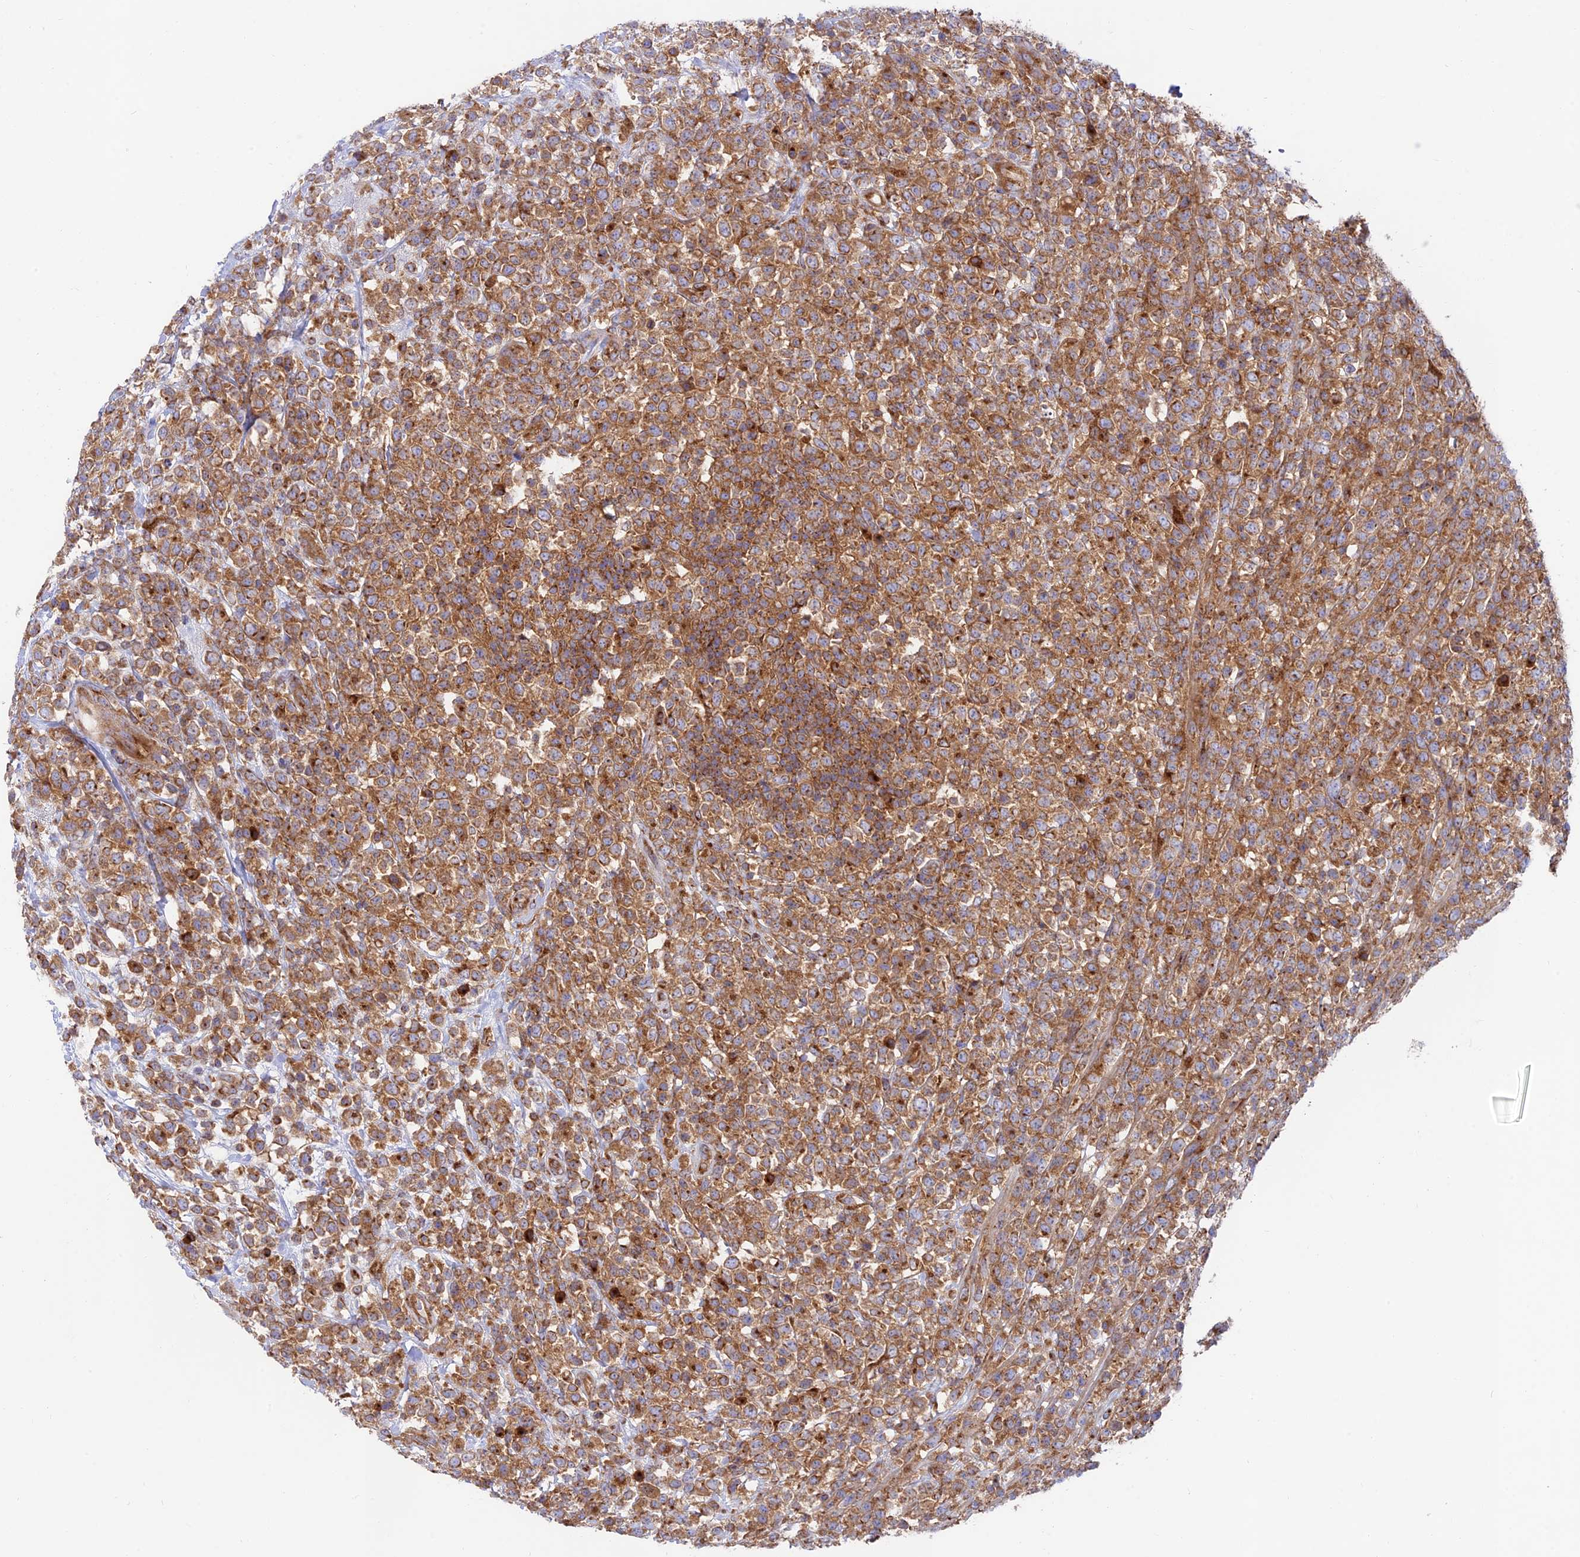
{"staining": {"intensity": "moderate", "quantity": ">75%", "location": "cytoplasmic/membranous"}, "tissue": "lymphoma", "cell_type": "Tumor cells", "image_type": "cancer", "snomed": [{"axis": "morphology", "description": "Malignant lymphoma, non-Hodgkin's type, High grade"}, {"axis": "topography", "description": "Colon"}], "caption": "Brown immunohistochemical staining in human malignant lymphoma, non-Hodgkin's type (high-grade) exhibits moderate cytoplasmic/membranous staining in about >75% of tumor cells. (IHC, brightfield microscopy, high magnification).", "gene": "GOLGA3", "patient": {"sex": "female", "age": 53}}